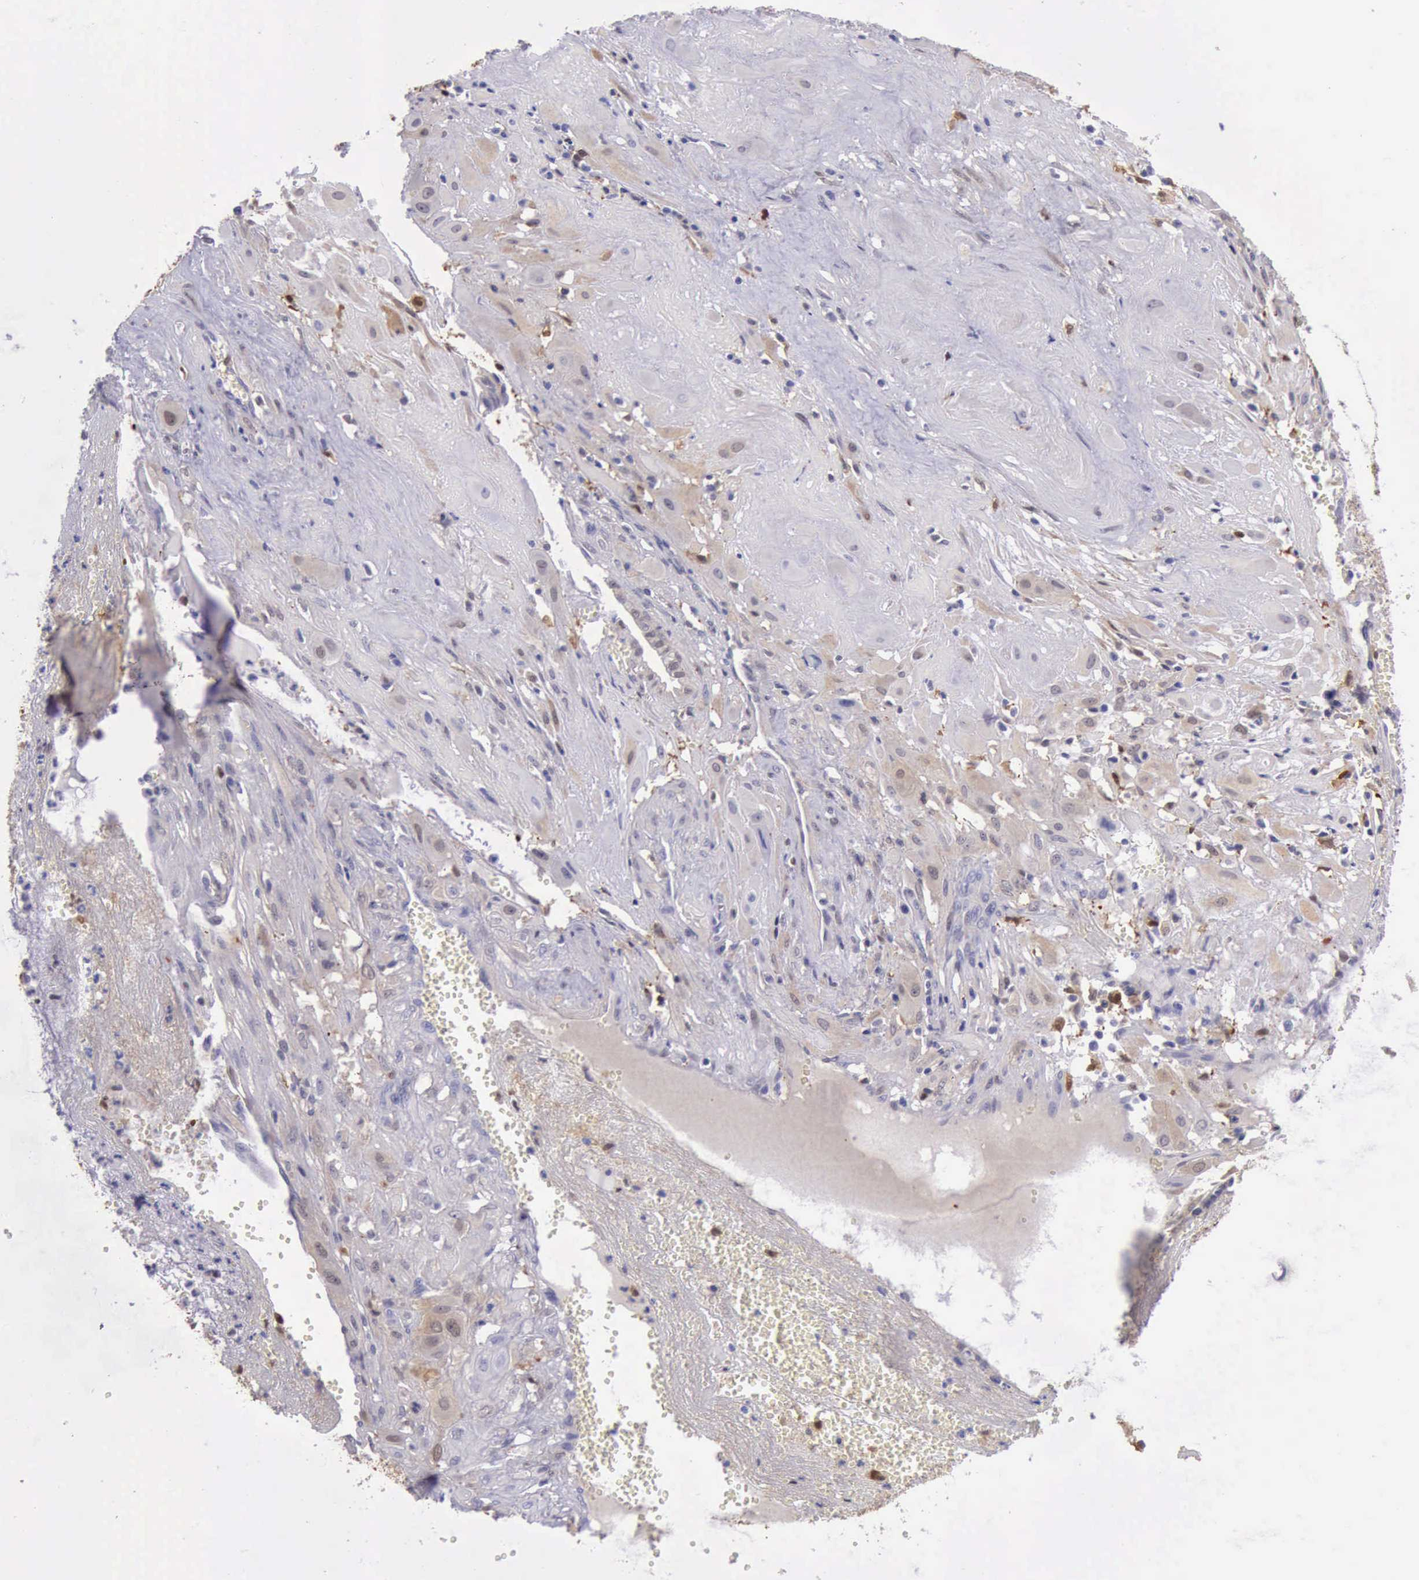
{"staining": {"intensity": "weak", "quantity": "<25%", "location": "cytoplasmic/membranous,nuclear"}, "tissue": "cervical cancer", "cell_type": "Tumor cells", "image_type": "cancer", "snomed": [{"axis": "morphology", "description": "Squamous cell carcinoma, NOS"}, {"axis": "topography", "description": "Cervix"}], "caption": "Immunohistochemistry (IHC) of human squamous cell carcinoma (cervical) displays no positivity in tumor cells.", "gene": "TYMP", "patient": {"sex": "female", "age": 34}}